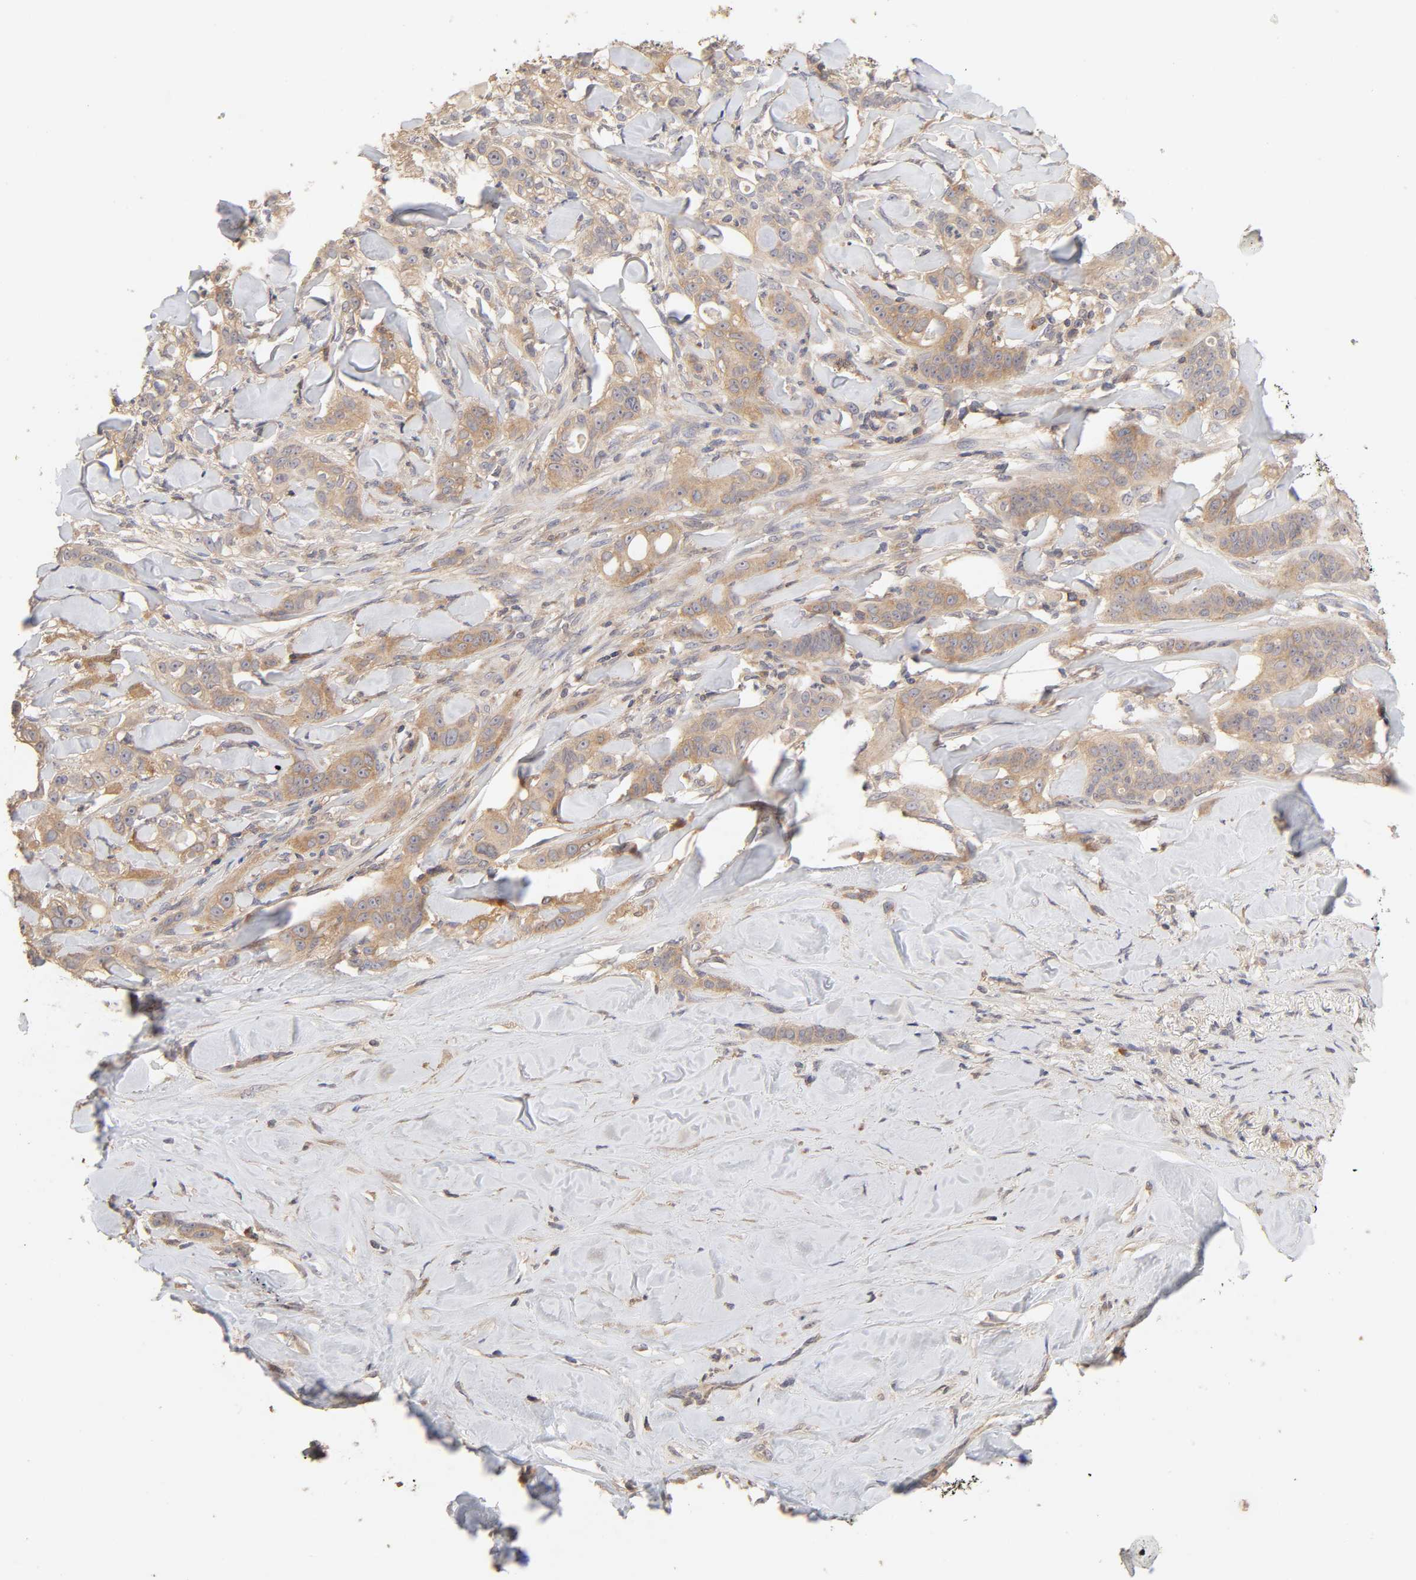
{"staining": {"intensity": "moderate", "quantity": ">75%", "location": "cytoplasmic/membranous"}, "tissue": "liver cancer", "cell_type": "Tumor cells", "image_type": "cancer", "snomed": [{"axis": "morphology", "description": "Cholangiocarcinoma"}, {"axis": "topography", "description": "Liver"}], "caption": "This histopathology image shows liver cancer stained with immunohistochemistry (IHC) to label a protein in brown. The cytoplasmic/membranous of tumor cells show moderate positivity for the protein. Nuclei are counter-stained blue.", "gene": "AP1G2", "patient": {"sex": "female", "age": 67}}